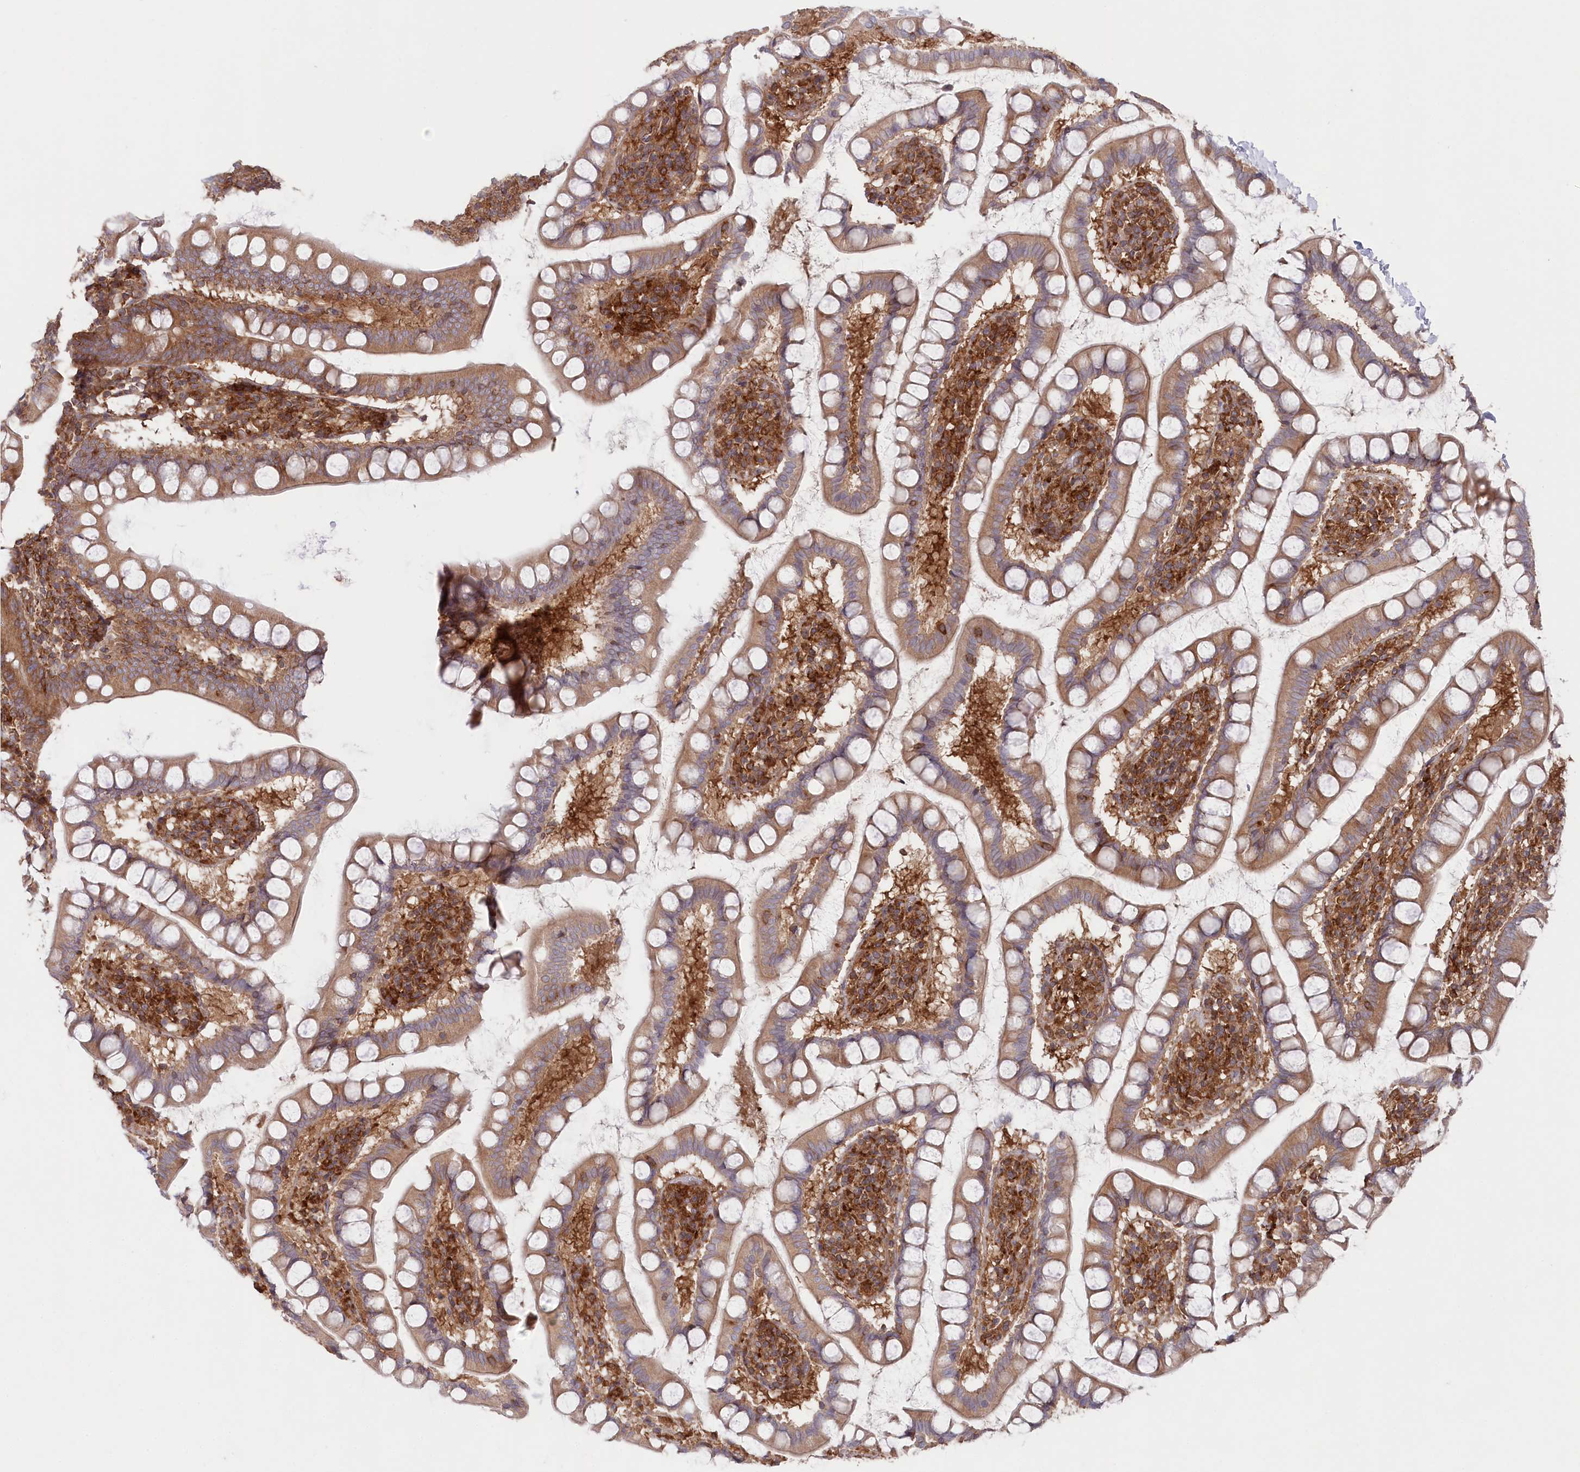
{"staining": {"intensity": "moderate", "quantity": "25%-75%", "location": "cytoplasmic/membranous"}, "tissue": "small intestine", "cell_type": "Glandular cells", "image_type": "normal", "snomed": [{"axis": "morphology", "description": "Normal tissue, NOS"}, {"axis": "topography", "description": "Small intestine"}], "caption": "Immunohistochemistry of normal human small intestine displays medium levels of moderate cytoplasmic/membranous positivity in about 25%-75% of glandular cells.", "gene": "PPP1R21", "patient": {"sex": "female", "age": 84}}